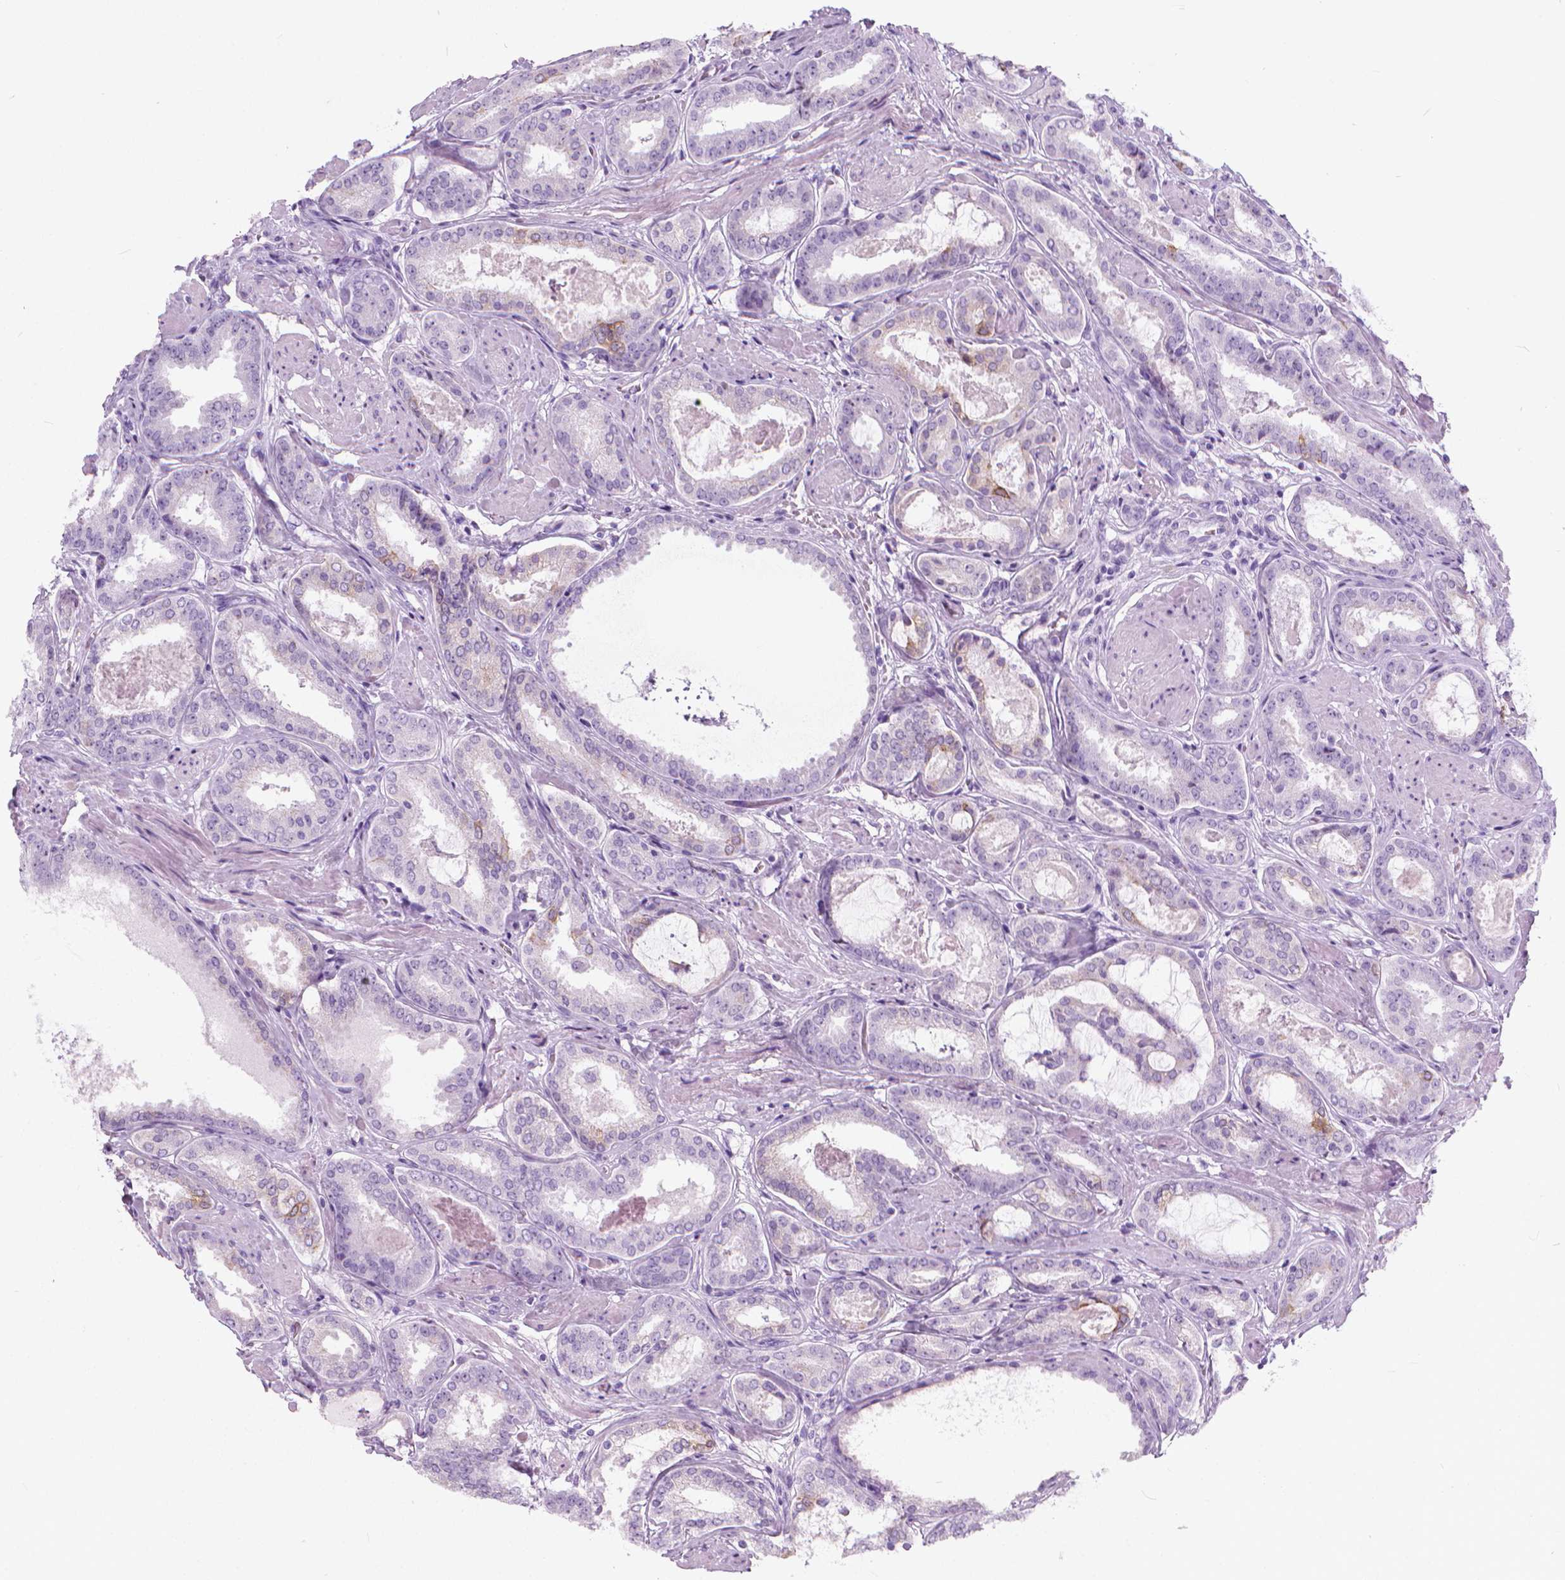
{"staining": {"intensity": "negative", "quantity": "none", "location": "none"}, "tissue": "prostate cancer", "cell_type": "Tumor cells", "image_type": "cancer", "snomed": [{"axis": "morphology", "description": "Adenocarcinoma, High grade"}, {"axis": "topography", "description": "Prostate"}], "caption": "Tumor cells show no significant protein staining in adenocarcinoma (high-grade) (prostate).", "gene": "HTR2B", "patient": {"sex": "male", "age": 63}}